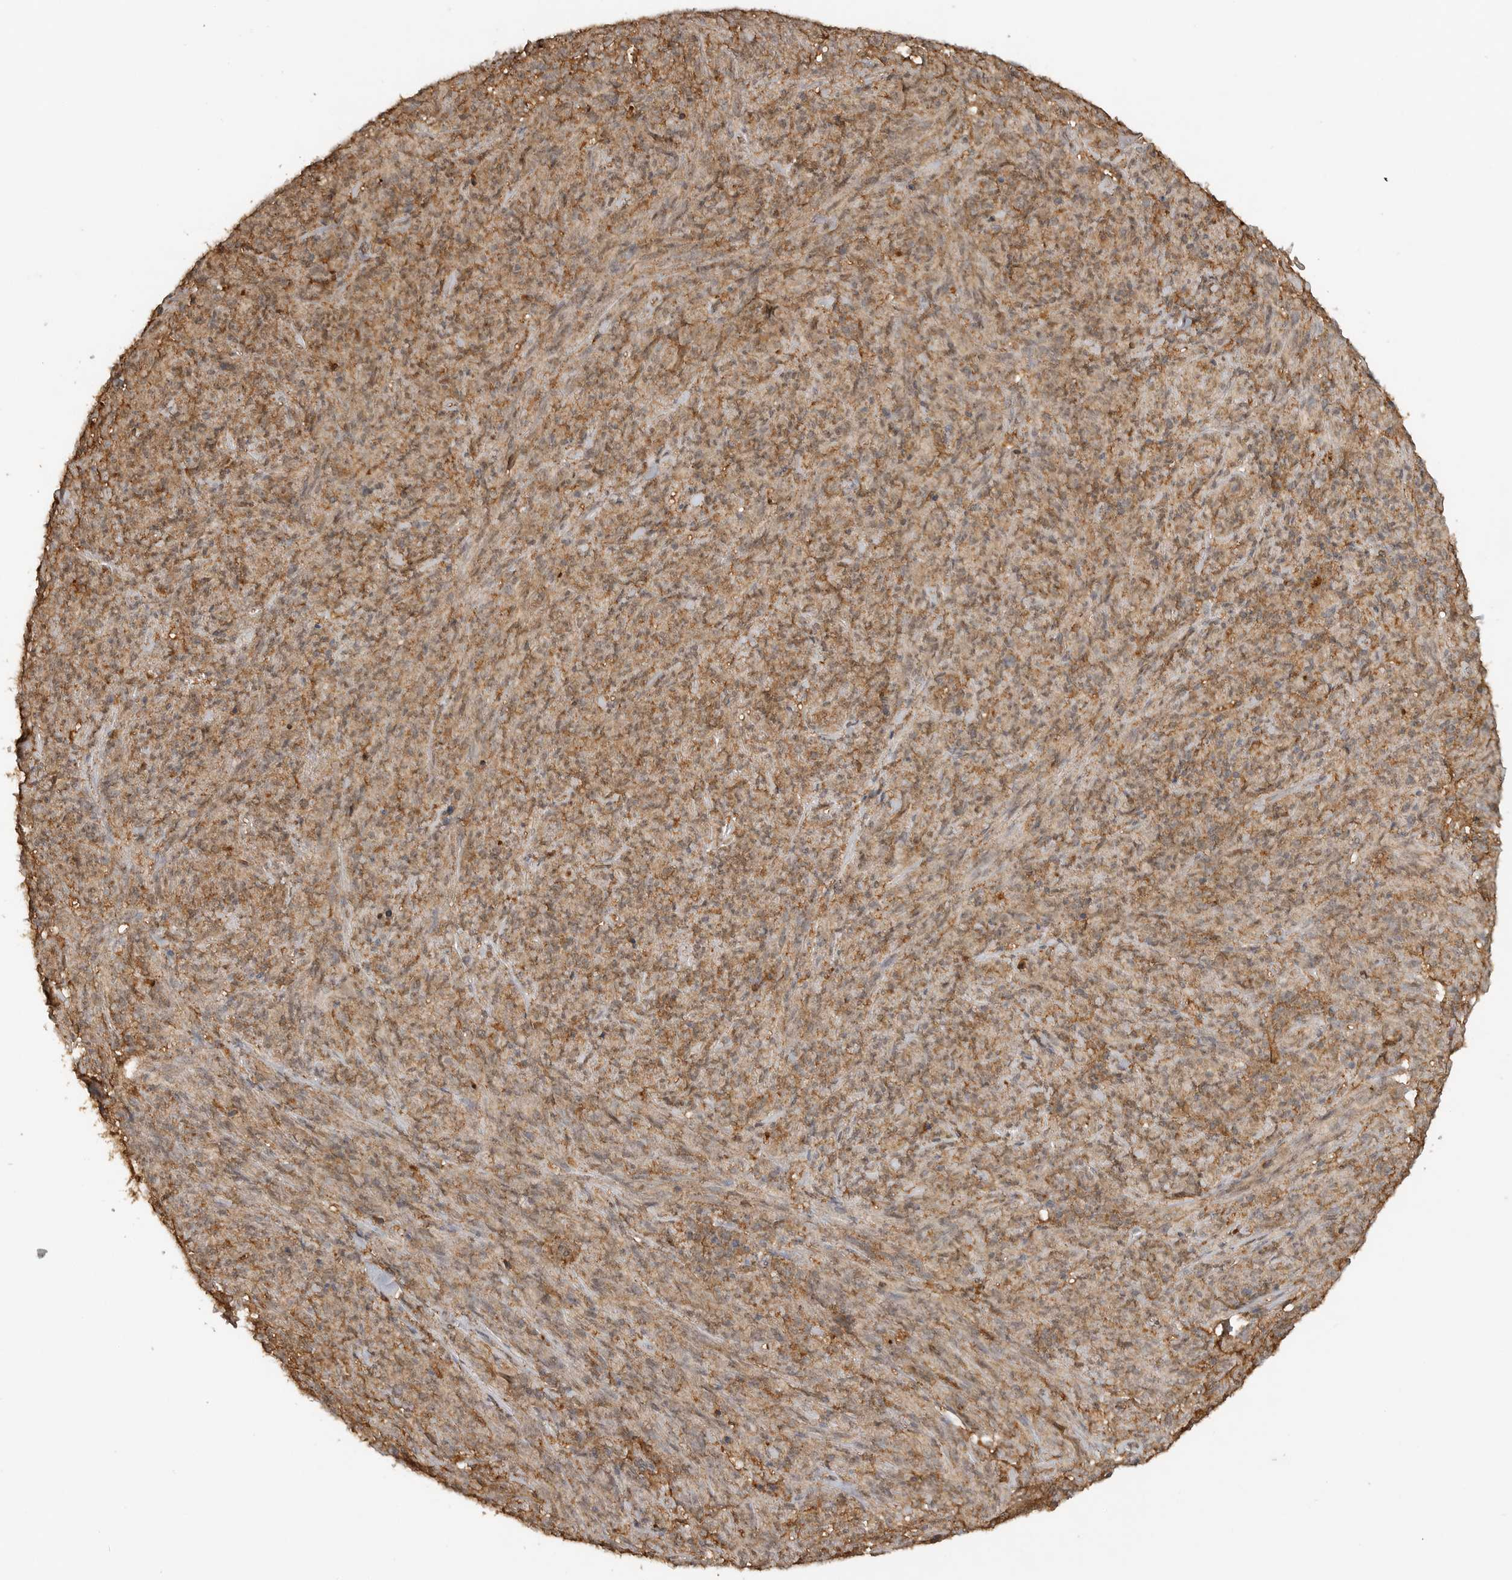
{"staining": {"intensity": "moderate", "quantity": ">75%", "location": "cytoplasmic/membranous"}, "tissue": "melanoma", "cell_type": "Tumor cells", "image_type": "cancer", "snomed": [{"axis": "morphology", "description": "Malignant melanoma, NOS"}, {"axis": "topography", "description": "Skin of head"}], "caption": "Malignant melanoma tissue demonstrates moderate cytoplasmic/membranous expression in about >75% of tumor cells Immunohistochemistry (ihc) stains the protein in brown and the nuclei are stained blue.", "gene": "ICOSLG", "patient": {"sex": "male", "age": 96}}